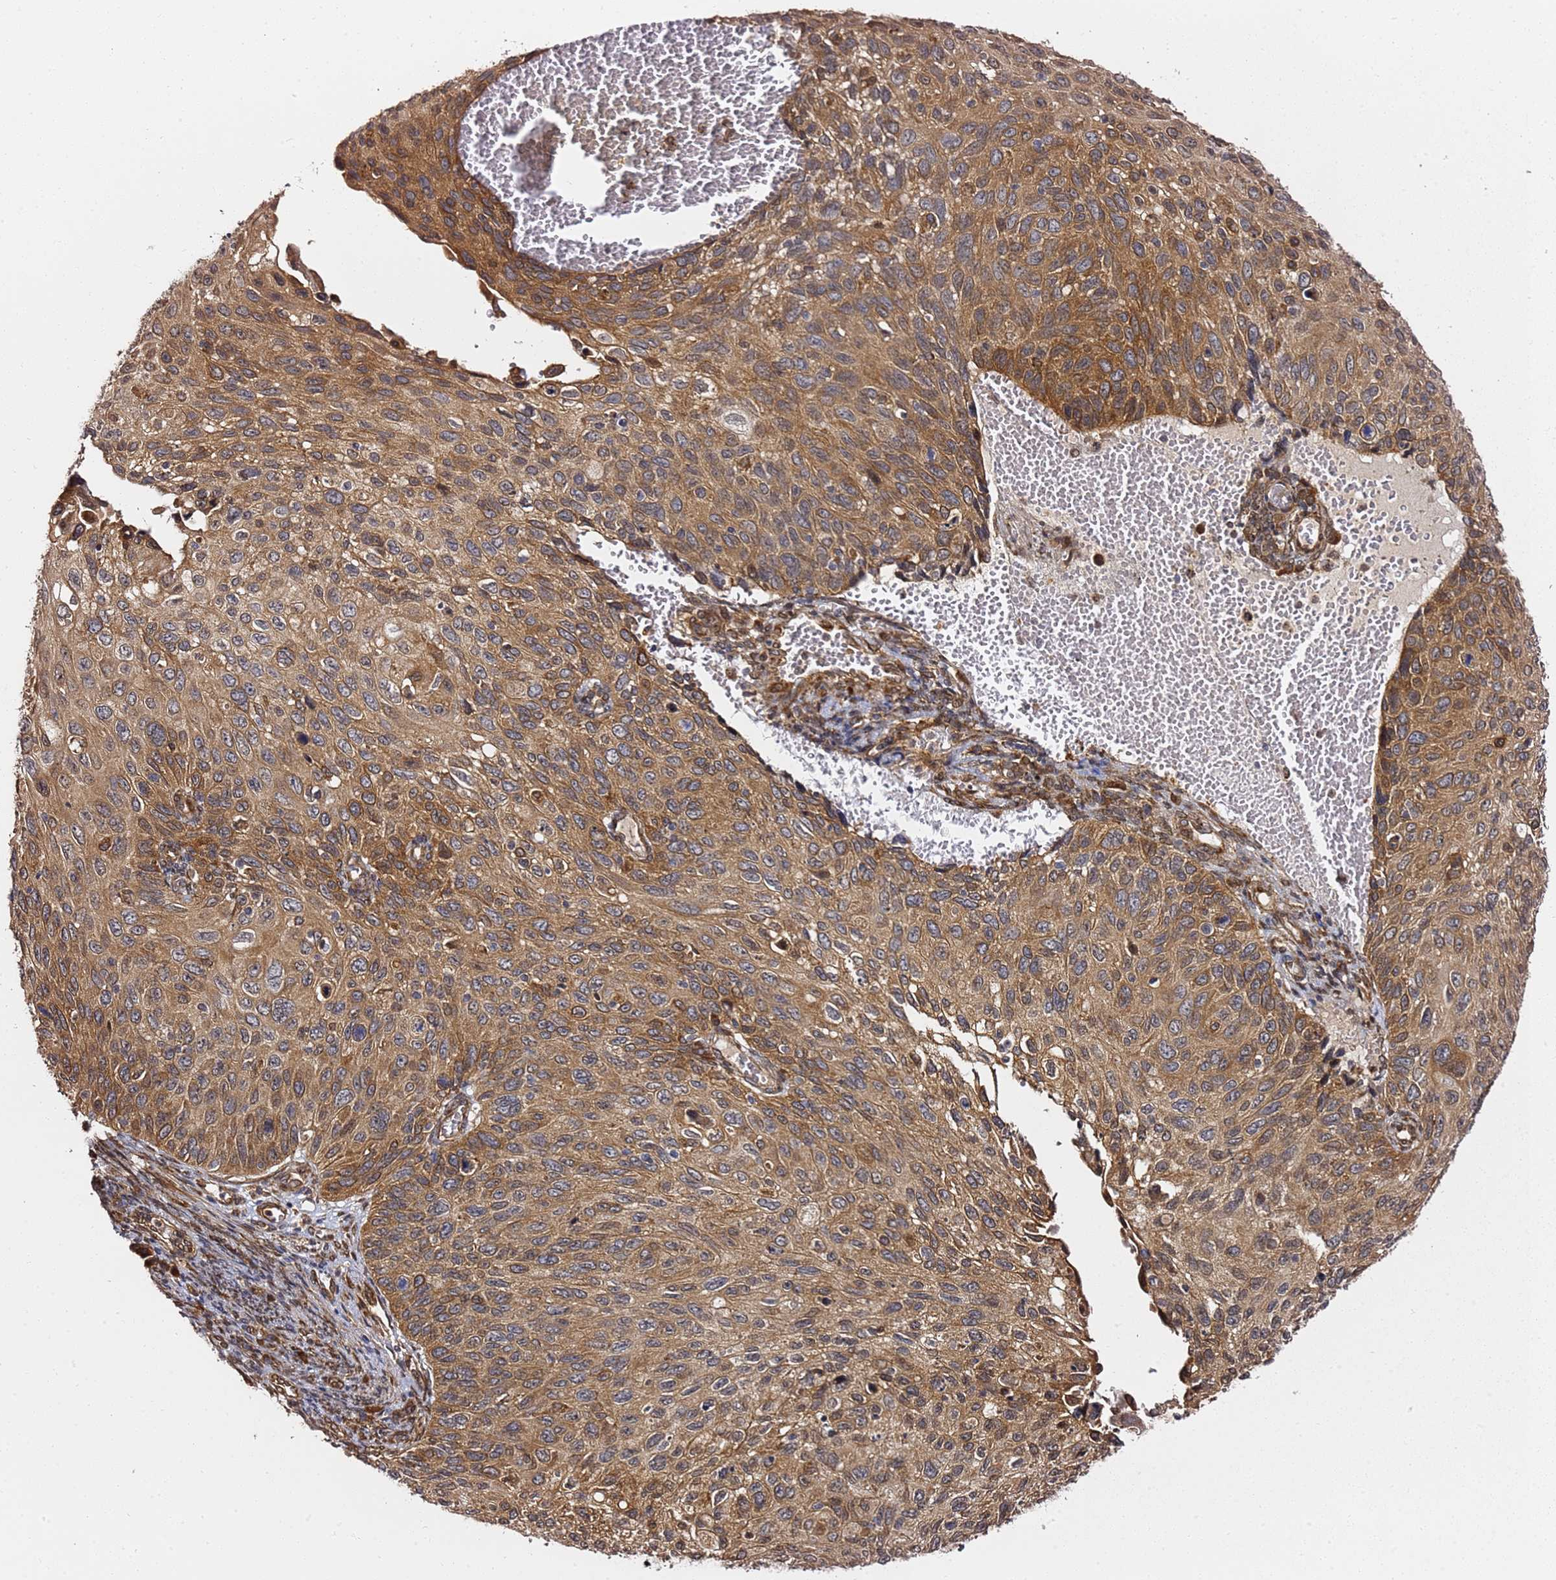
{"staining": {"intensity": "moderate", "quantity": ">75%", "location": "cytoplasmic/membranous"}, "tissue": "cervical cancer", "cell_type": "Tumor cells", "image_type": "cancer", "snomed": [{"axis": "morphology", "description": "Squamous cell carcinoma, NOS"}, {"axis": "topography", "description": "Cervix"}], "caption": "Cervical cancer stained for a protein shows moderate cytoplasmic/membranous positivity in tumor cells.", "gene": "PRKAB2", "patient": {"sex": "female", "age": 70}}